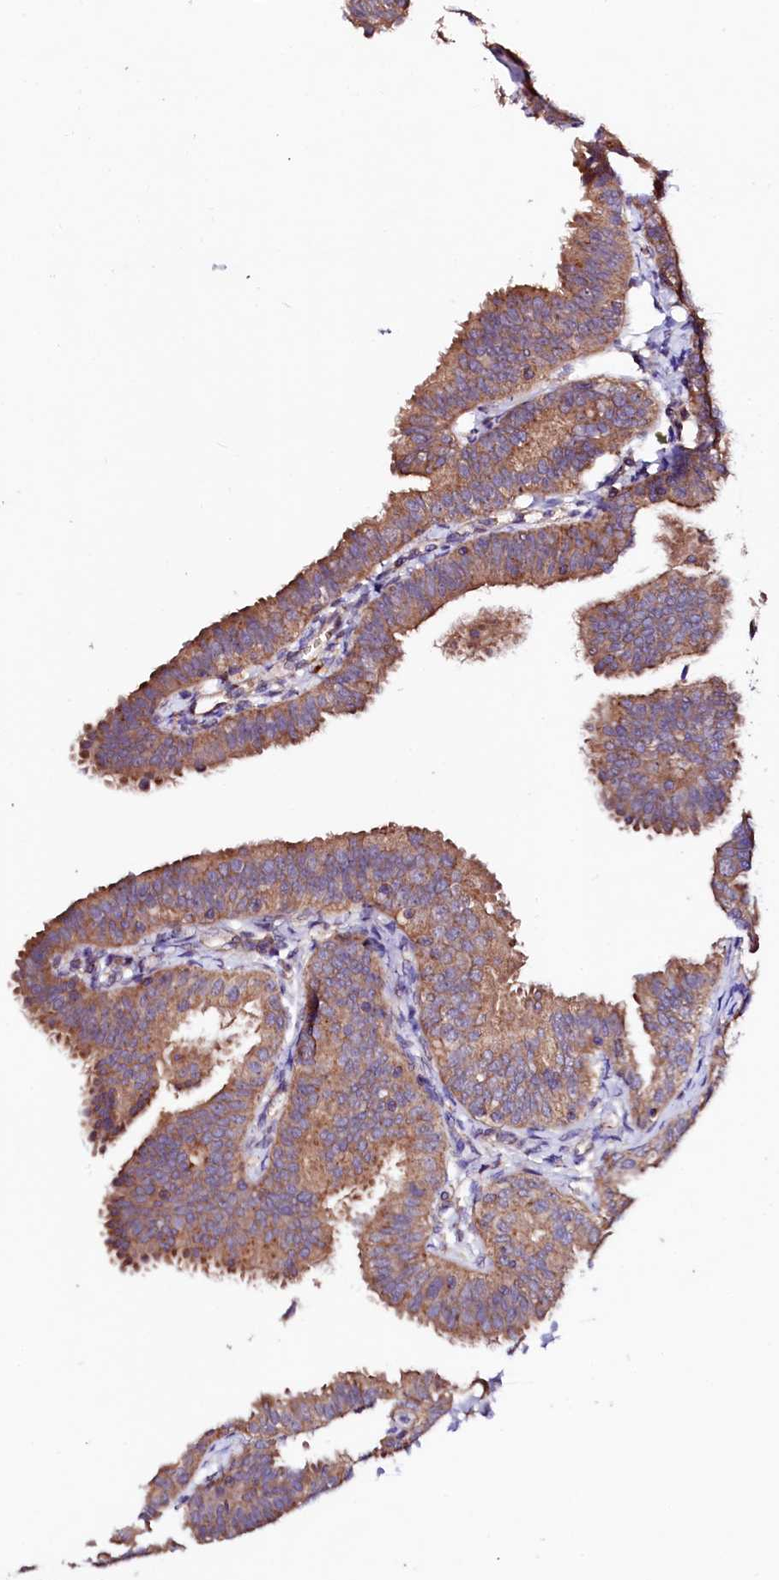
{"staining": {"intensity": "moderate", "quantity": ">75%", "location": "cytoplasmic/membranous"}, "tissue": "fallopian tube", "cell_type": "Glandular cells", "image_type": "normal", "snomed": [{"axis": "morphology", "description": "Normal tissue, NOS"}, {"axis": "topography", "description": "Fallopian tube"}], "caption": "This image exhibits benign fallopian tube stained with immunohistochemistry to label a protein in brown. The cytoplasmic/membranous of glandular cells show moderate positivity for the protein. Nuclei are counter-stained blue.", "gene": "ST3GAL1", "patient": {"sex": "female", "age": 35}}